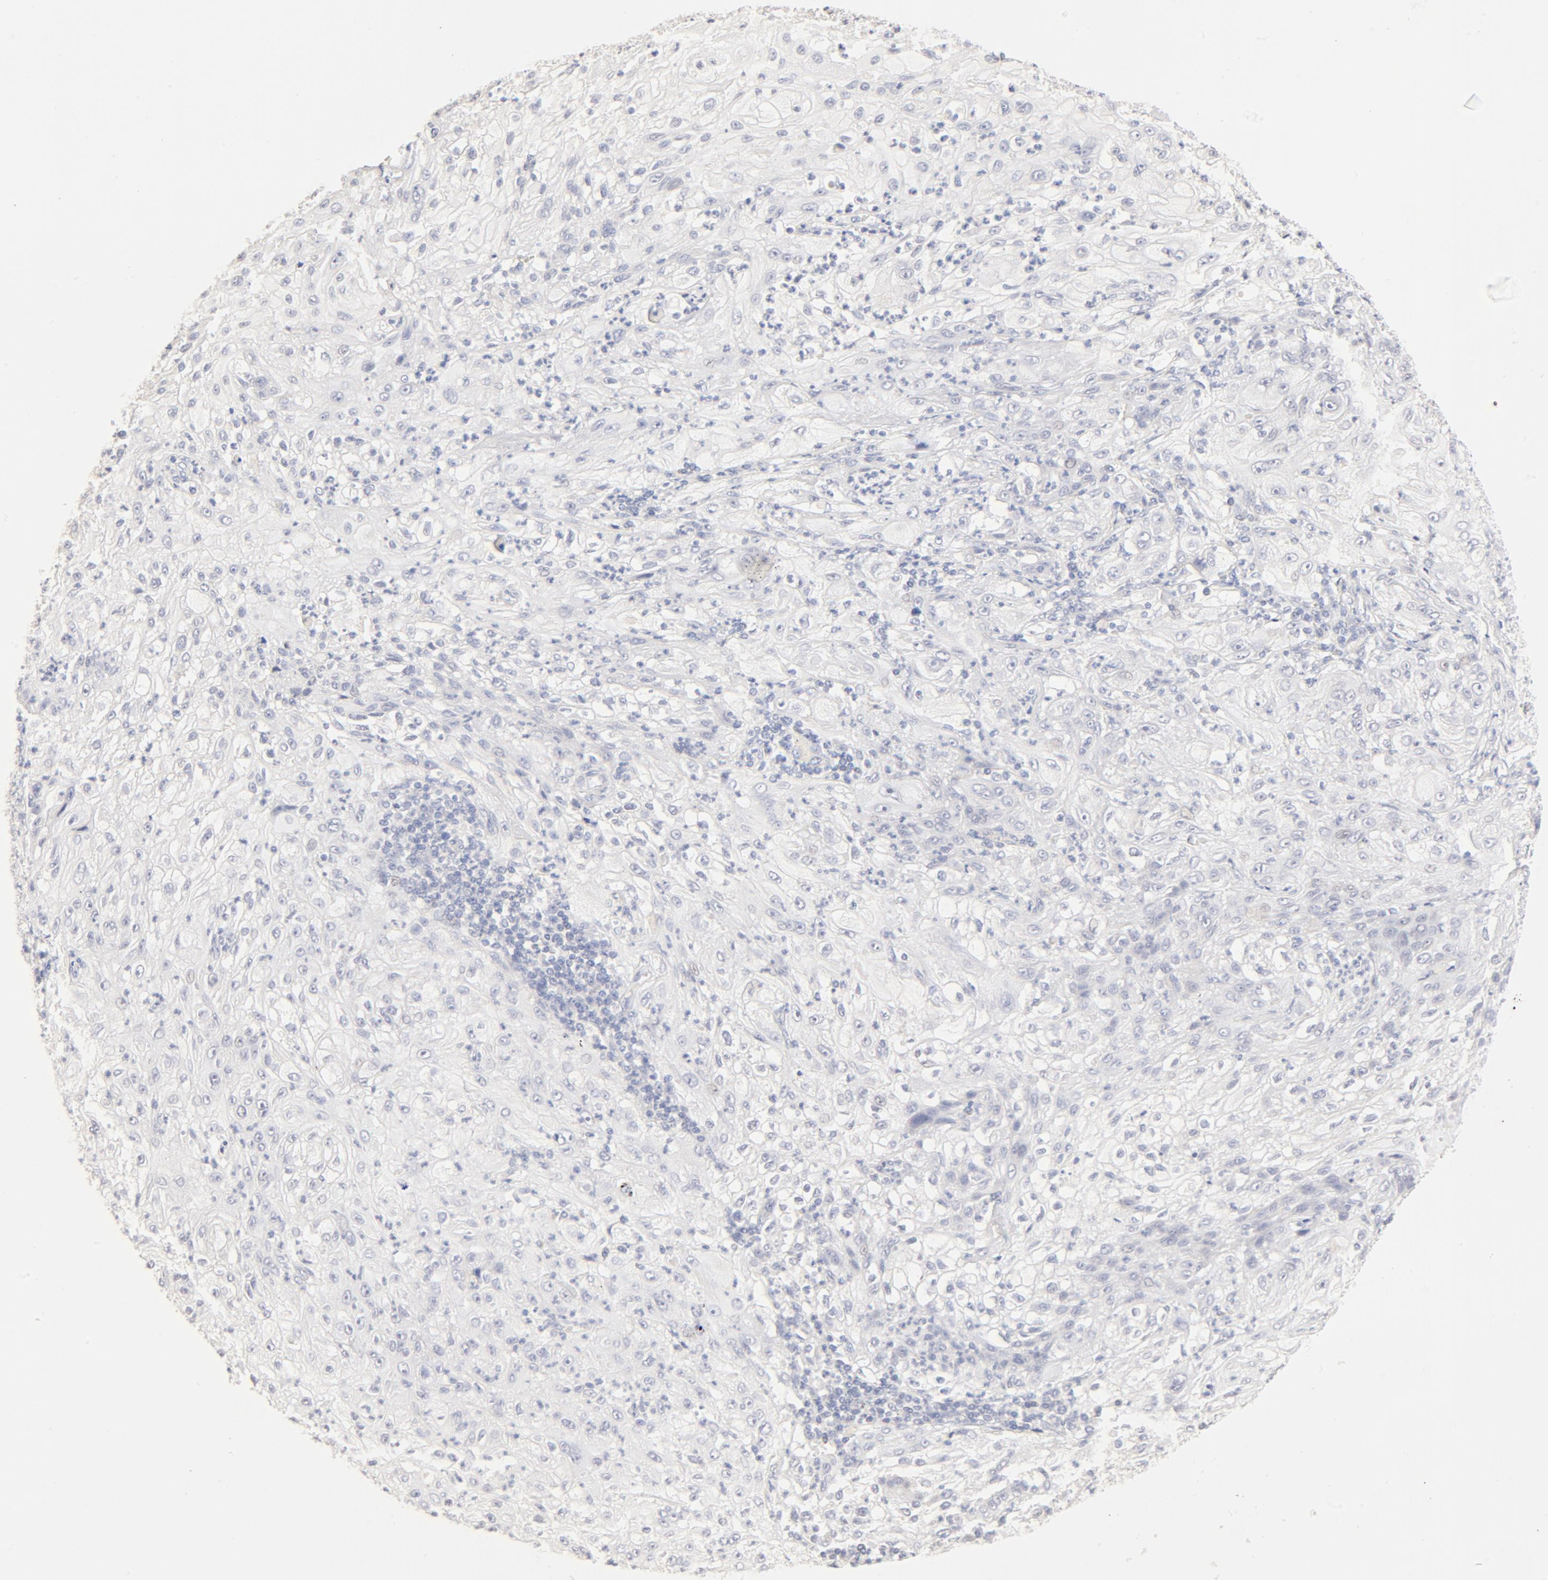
{"staining": {"intensity": "negative", "quantity": "none", "location": "none"}, "tissue": "lung cancer", "cell_type": "Tumor cells", "image_type": "cancer", "snomed": [{"axis": "morphology", "description": "Inflammation, NOS"}, {"axis": "morphology", "description": "Squamous cell carcinoma, NOS"}, {"axis": "topography", "description": "Lymph node"}, {"axis": "topography", "description": "Soft tissue"}, {"axis": "topography", "description": "Lung"}], "caption": "An immunohistochemistry (IHC) histopathology image of squamous cell carcinoma (lung) is shown. There is no staining in tumor cells of squamous cell carcinoma (lung). (DAB (3,3'-diaminobenzidine) immunohistochemistry, high magnification).", "gene": "FCGBP", "patient": {"sex": "male", "age": 66}}